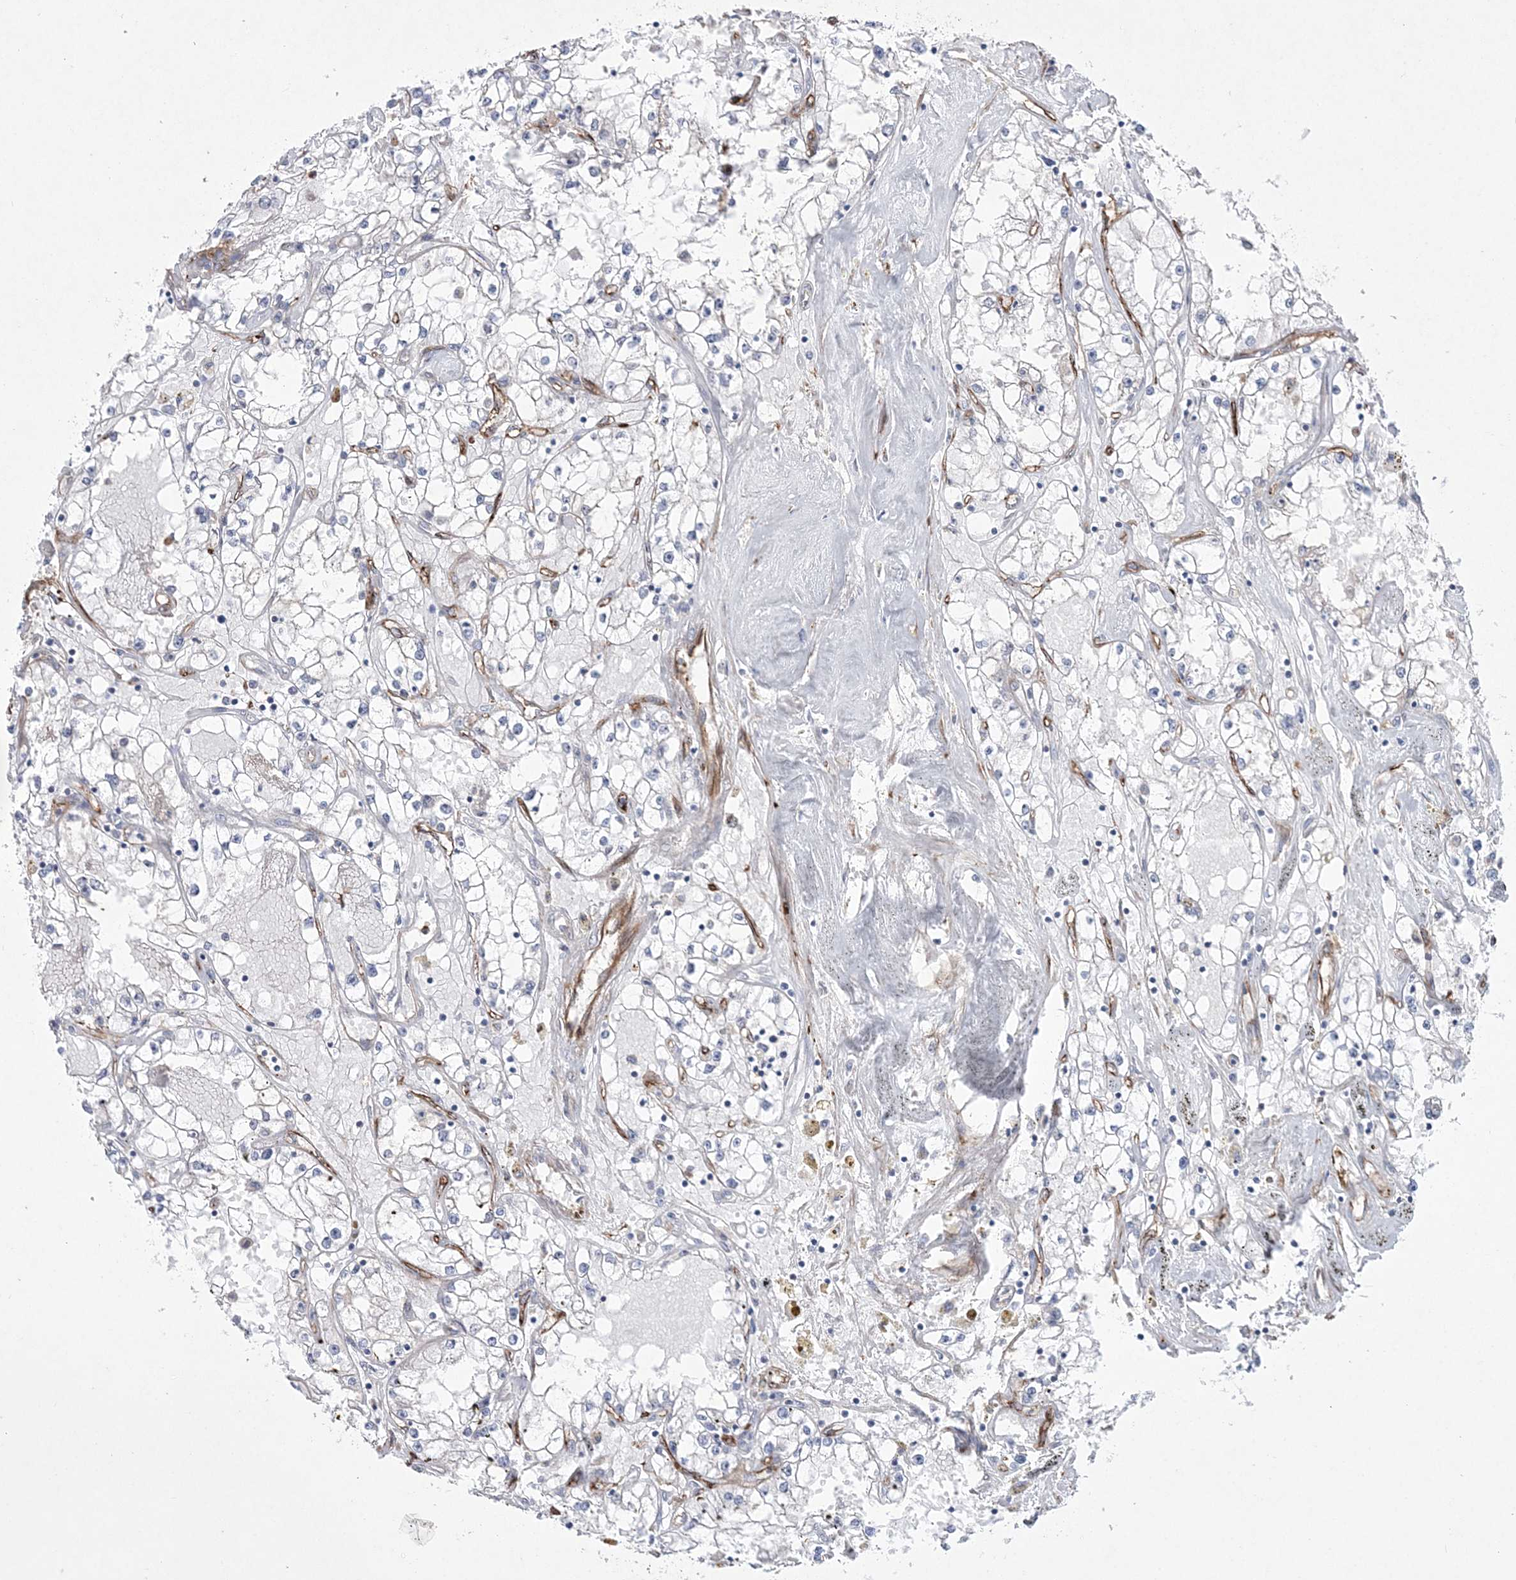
{"staining": {"intensity": "negative", "quantity": "none", "location": "none"}, "tissue": "renal cancer", "cell_type": "Tumor cells", "image_type": "cancer", "snomed": [{"axis": "morphology", "description": "Adenocarcinoma, NOS"}, {"axis": "topography", "description": "Kidney"}], "caption": "The photomicrograph demonstrates no staining of tumor cells in adenocarcinoma (renal). (DAB (3,3'-diaminobenzidine) immunohistochemistry, high magnification).", "gene": "DPCD", "patient": {"sex": "male", "age": 56}}